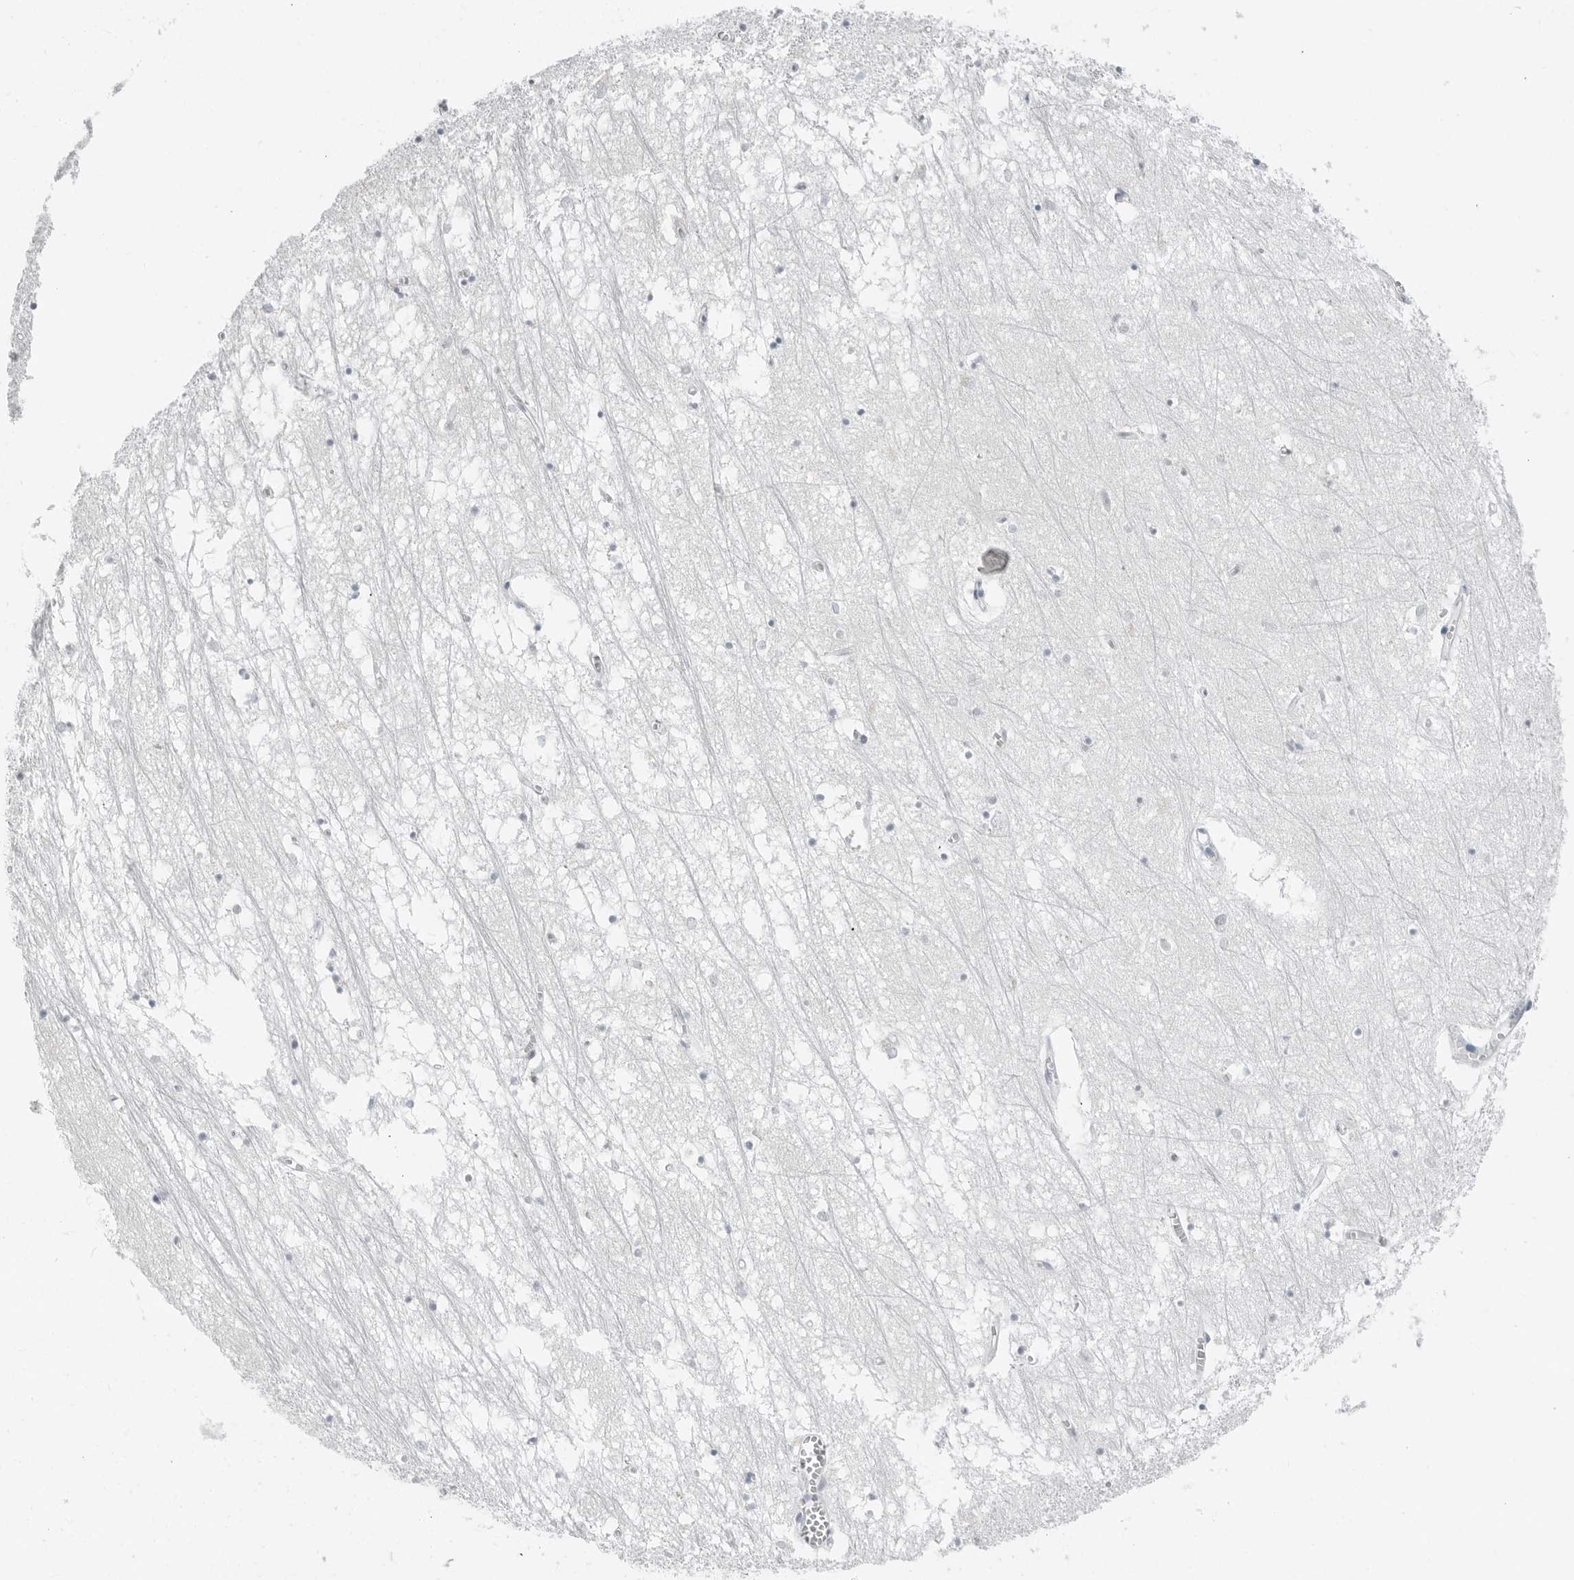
{"staining": {"intensity": "negative", "quantity": "none", "location": "none"}, "tissue": "hippocampus", "cell_type": "Glial cells", "image_type": "normal", "snomed": [{"axis": "morphology", "description": "Normal tissue, NOS"}, {"axis": "topography", "description": "Hippocampus"}], "caption": "This is a photomicrograph of immunohistochemistry staining of benign hippocampus, which shows no staining in glial cells. The staining was performed using DAB to visualize the protein expression in brown, while the nuclei were stained in blue with hematoxylin (Magnification: 20x).", "gene": "XIRP1", "patient": {"sex": "male", "age": 70}}